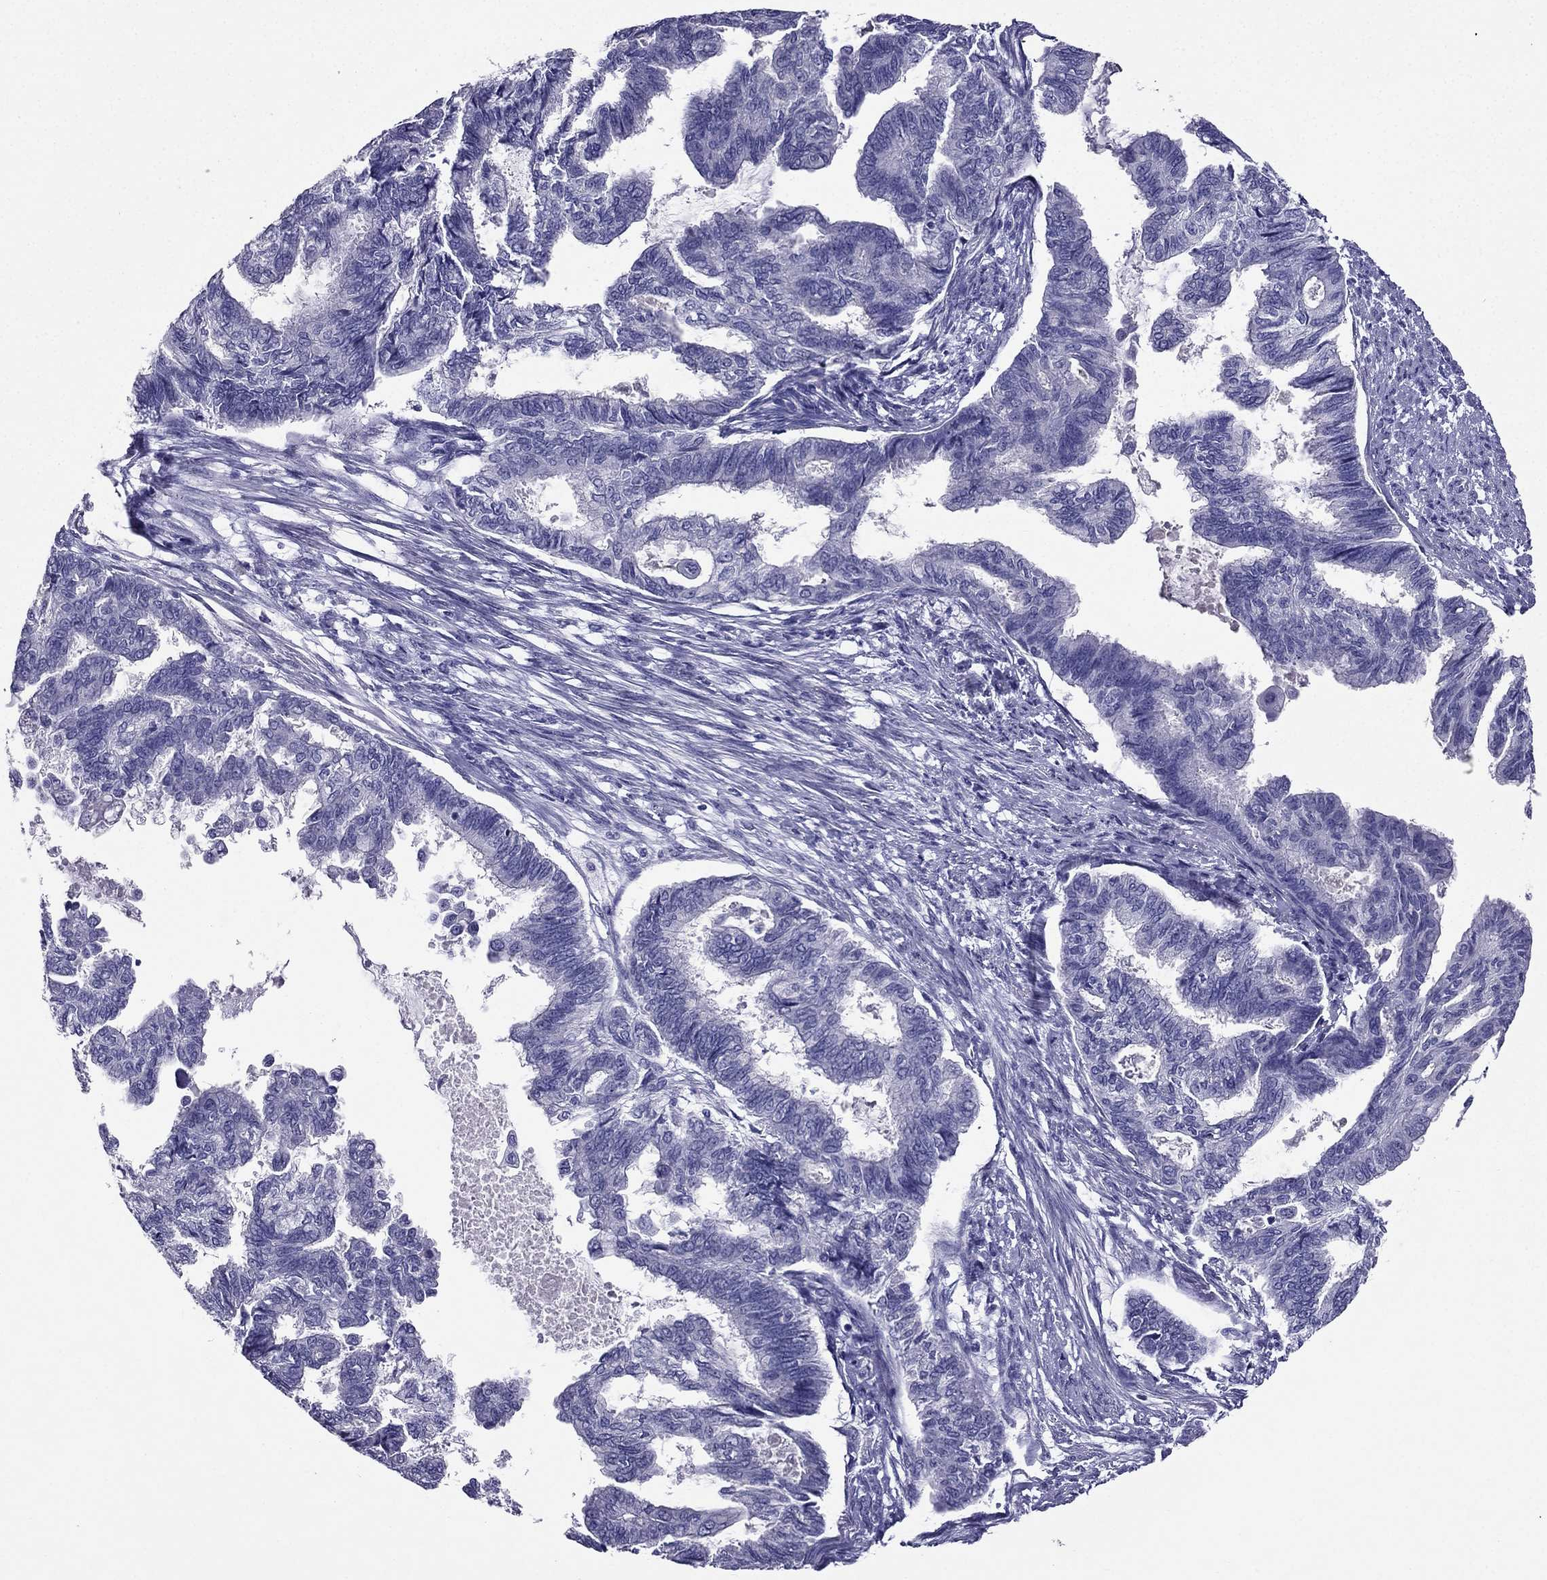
{"staining": {"intensity": "negative", "quantity": "none", "location": "none"}, "tissue": "endometrial cancer", "cell_type": "Tumor cells", "image_type": "cancer", "snomed": [{"axis": "morphology", "description": "Adenocarcinoma, NOS"}, {"axis": "topography", "description": "Endometrium"}], "caption": "Endometrial cancer (adenocarcinoma) was stained to show a protein in brown. There is no significant staining in tumor cells.", "gene": "ZNF541", "patient": {"sex": "female", "age": 86}}